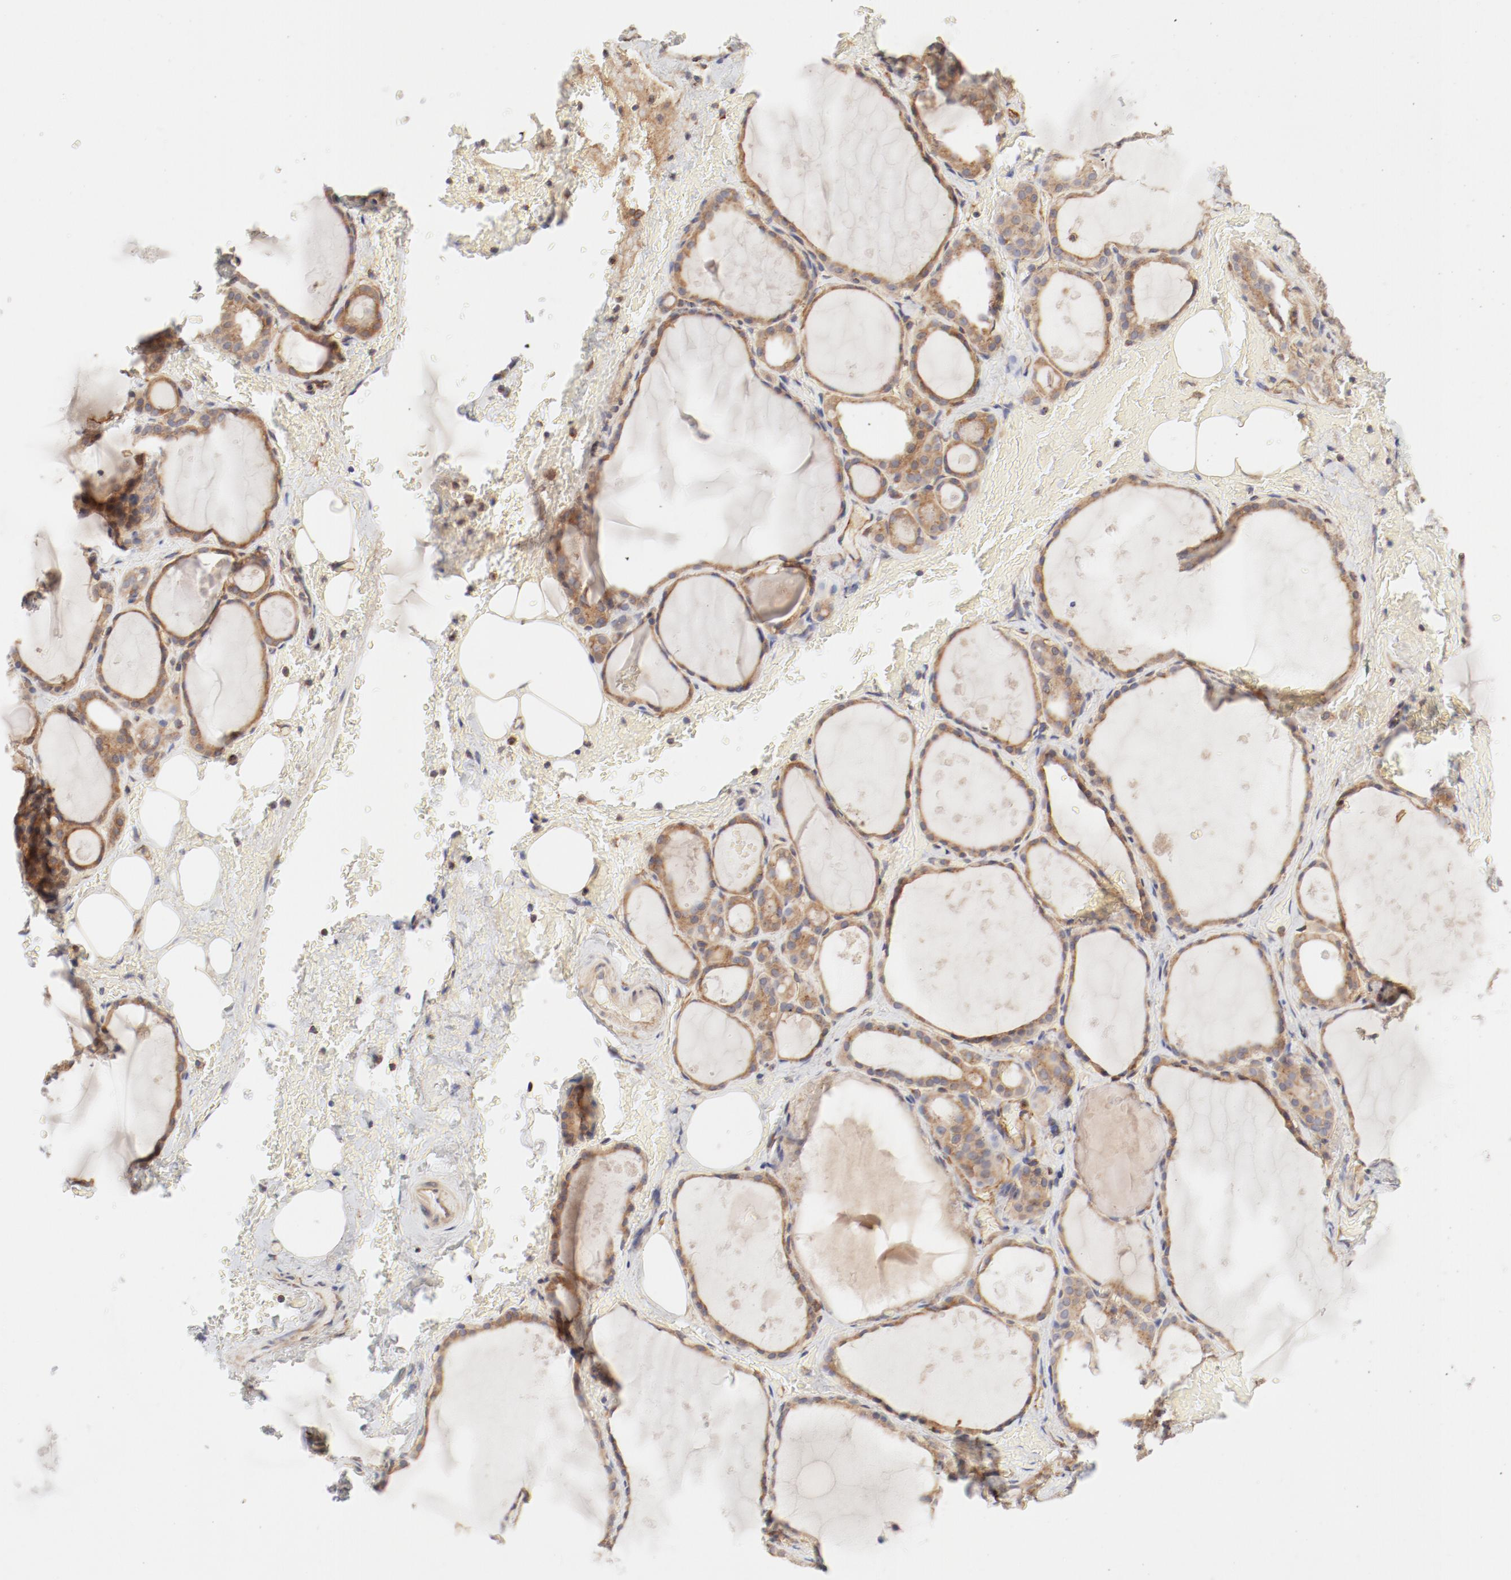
{"staining": {"intensity": "moderate", "quantity": ">75%", "location": "cytoplasmic/membranous"}, "tissue": "thyroid gland", "cell_type": "Glandular cells", "image_type": "normal", "snomed": [{"axis": "morphology", "description": "Normal tissue, NOS"}, {"axis": "topography", "description": "Thyroid gland"}], "caption": "Immunohistochemical staining of unremarkable human thyroid gland exhibits >75% levels of moderate cytoplasmic/membranous protein positivity in approximately >75% of glandular cells. (Stains: DAB (3,3'-diaminobenzidine) in brown, nuclei in blue, Microscopy: brightfield microscopy at high magnification).", "gene": "AP2A1", "patient": {"sex": "male", "age": 61}}